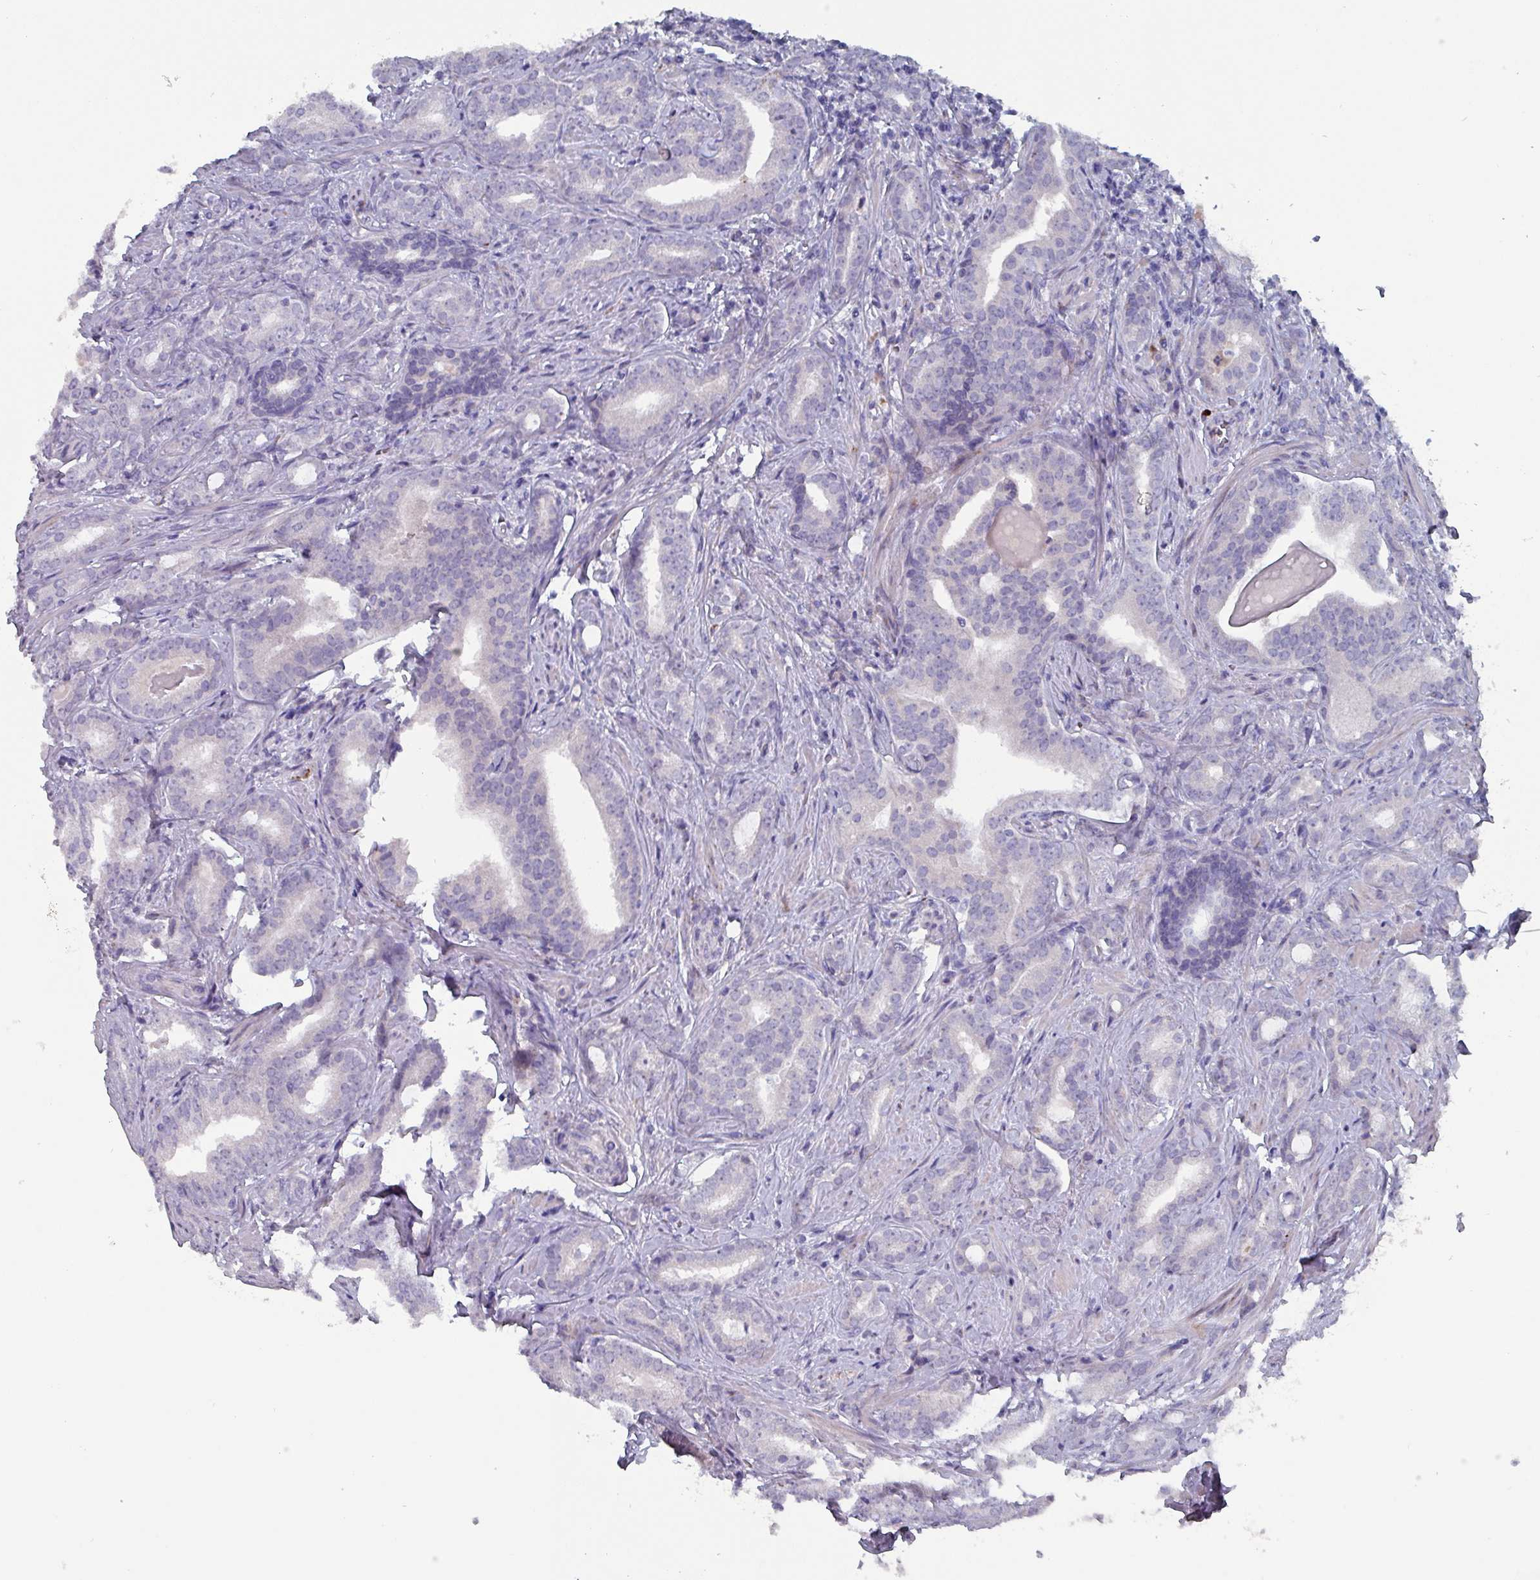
{"staining": {"intensity": "negative", "quantity": "none", "location": "none"}, "tissue": "prostate cancer", "cell_type": "Tumor cells", "image_type": "cancer", "snomed": [{"axis": "morphology", "description": "Adenocarcinoma, High grade"}, {"axis": "topography", "description": "Prostate"}], "caption": "Immunohistochemistry (IHC) image of prostate high-grade adenocarcinoma stained for a protein (brown), which displays no positivity in tumor cells.", "gene": "DRD5", "patient": {"sex": "male", "age": 63}}